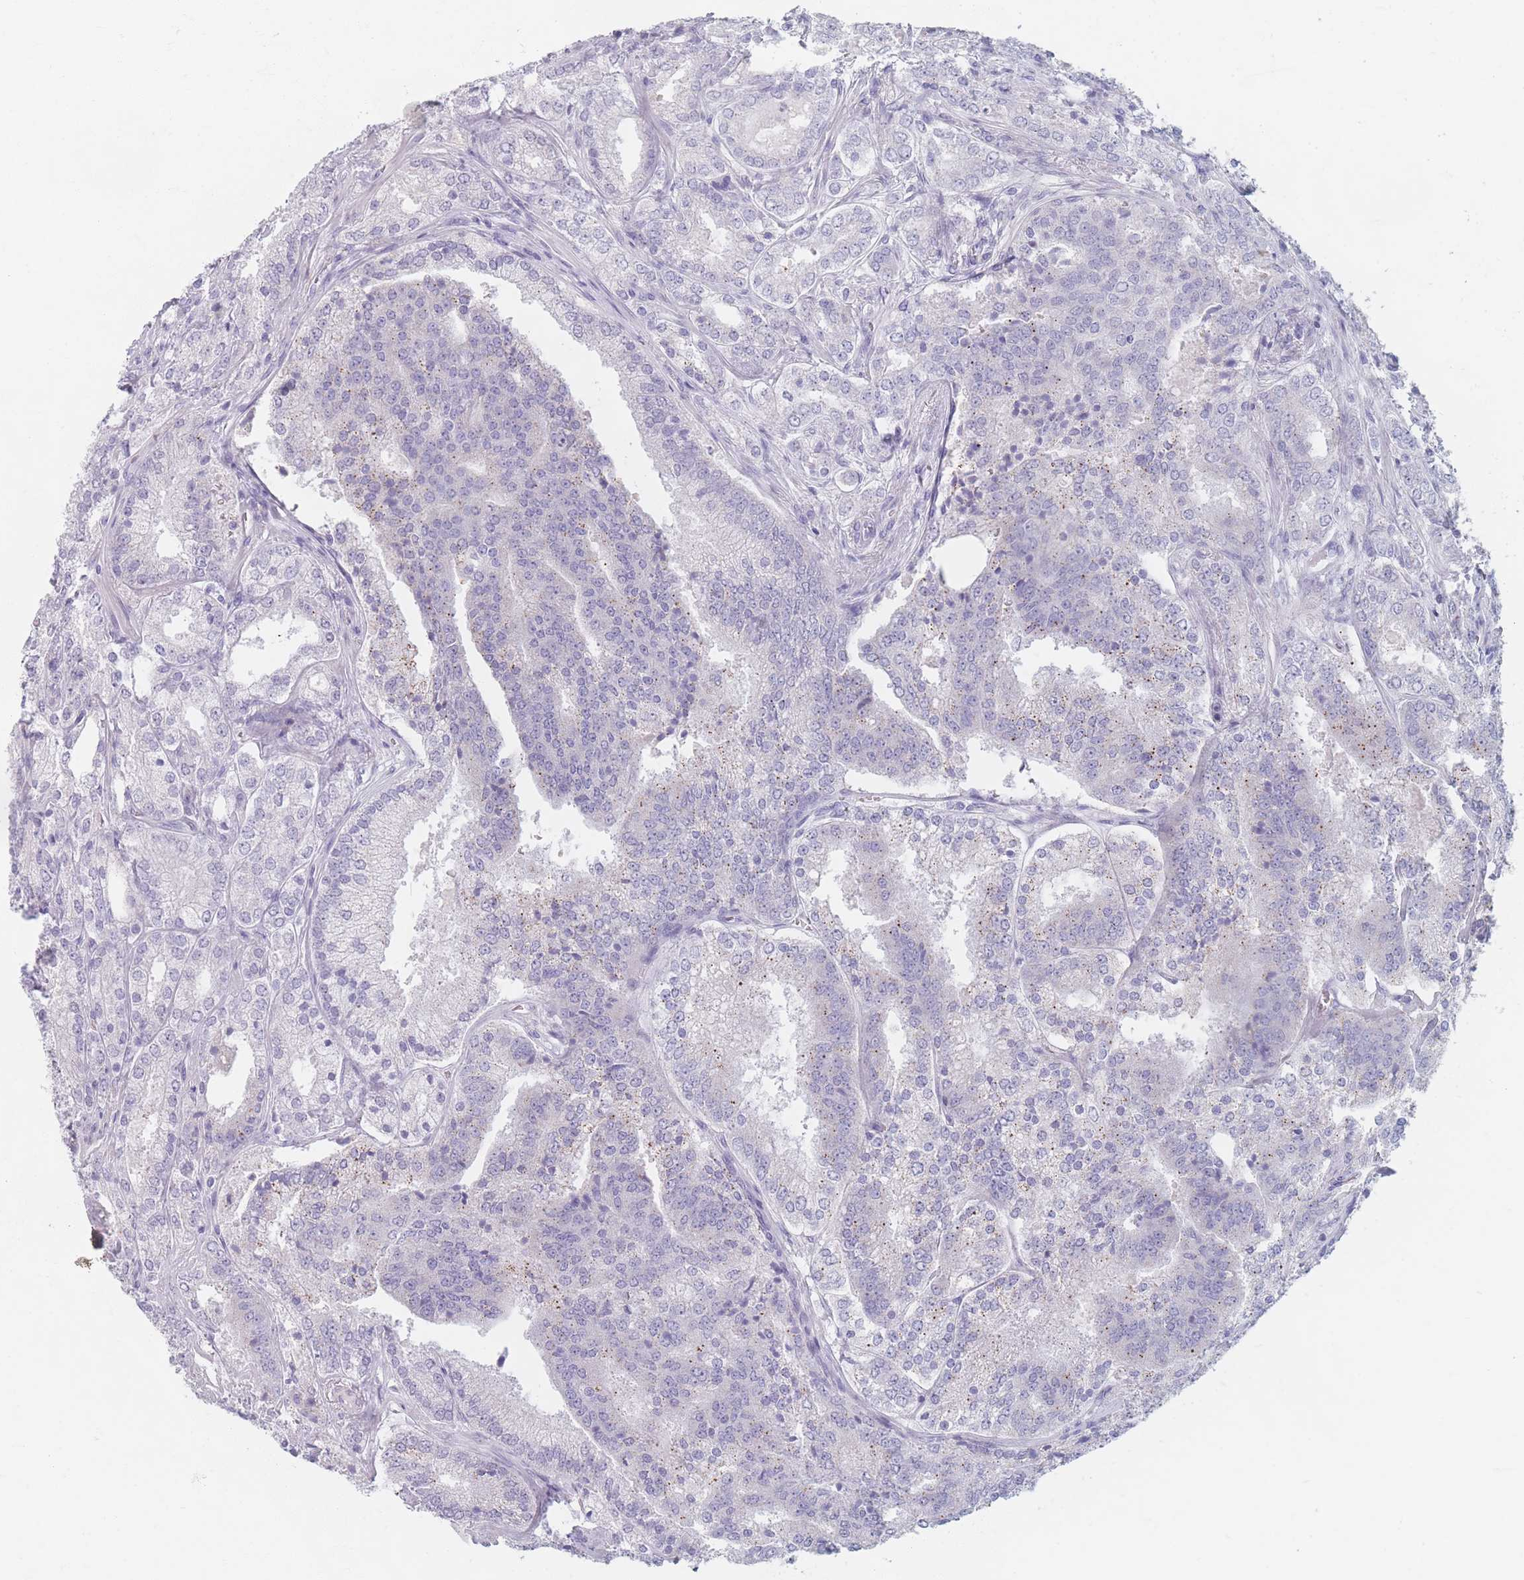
{"staining": {"intensity": "moderate", "quantity": "<25%", "location": "cytoplasmic/membranous"}, "tissue": "prostate cancer", "cell_type": "Tumor cells", "image_type": "cancer", "snomed": [{"axis": "morphology", "description": "Adenocarcinoma, High grade"}, {"axis": "topography", "description": "Prostate"}], "caption": "This image reveals immunohistochemistry staining of human prostate cancer (high-grade adenocarcinoma), with low moderate cytoplasmic/membranous expression in approximately <25% of tumor cells.", "gene": "PIGM", "patient": {"sex": "male", "age": 63}}